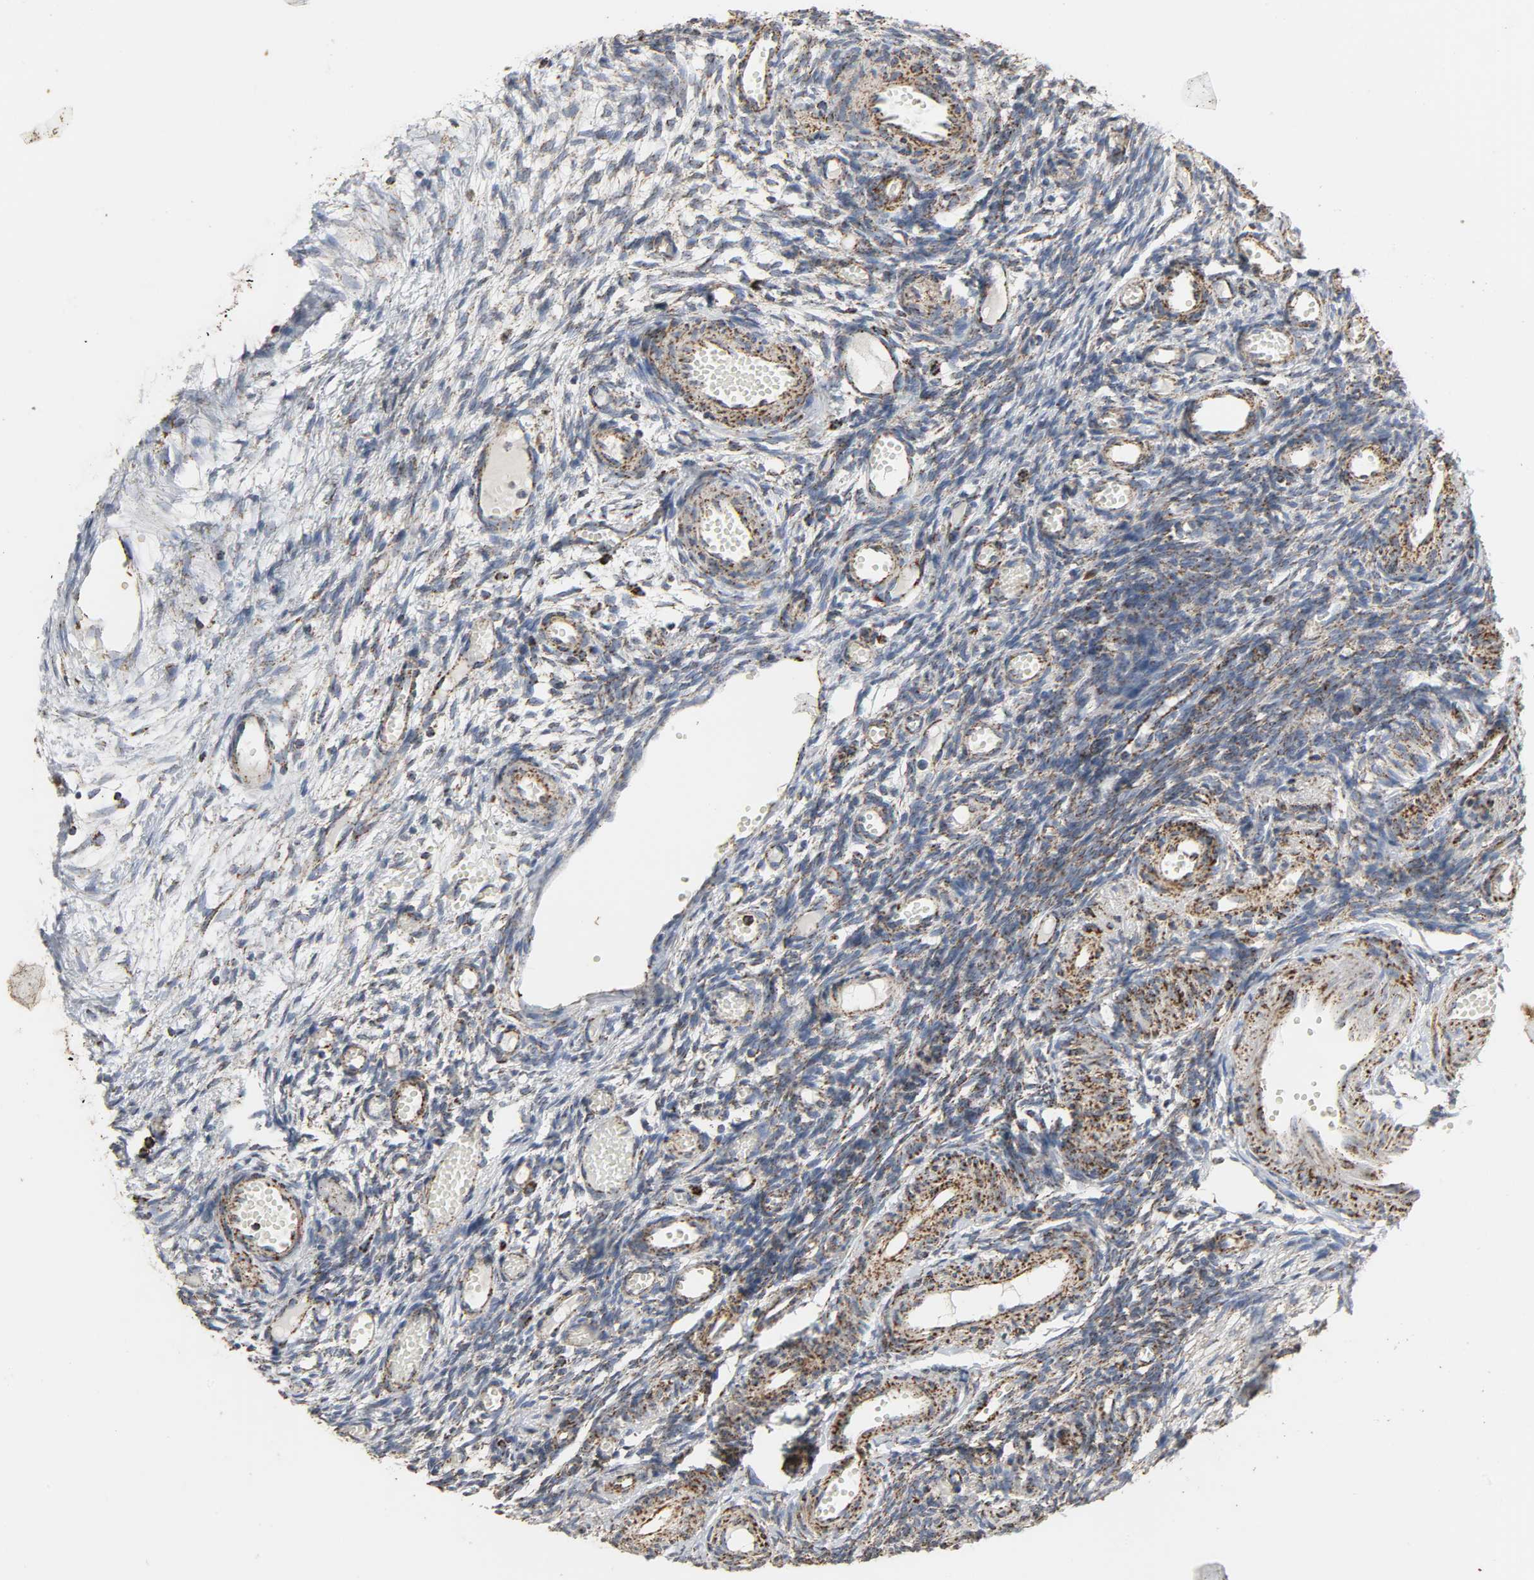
{"staining": {"intensity": "moderate", "quantity": ">75%", "location": "cytoplasmic/membranous"}, "tissue": "ovary", "cell_type": "Follicle cells", "image_type": "normal", "snomed": [{"axis": "morphology", "description": "Normal tissue, NOS"}, {"axis": "topography", "description": "Ovary"}], "caption": "Benign ovary exhibits moderate cytoplasmic/membranous staining in approximately >75% of follicle cells.", "gene": "ACAT1", "patient": {"sex": "female", "age": 35}}